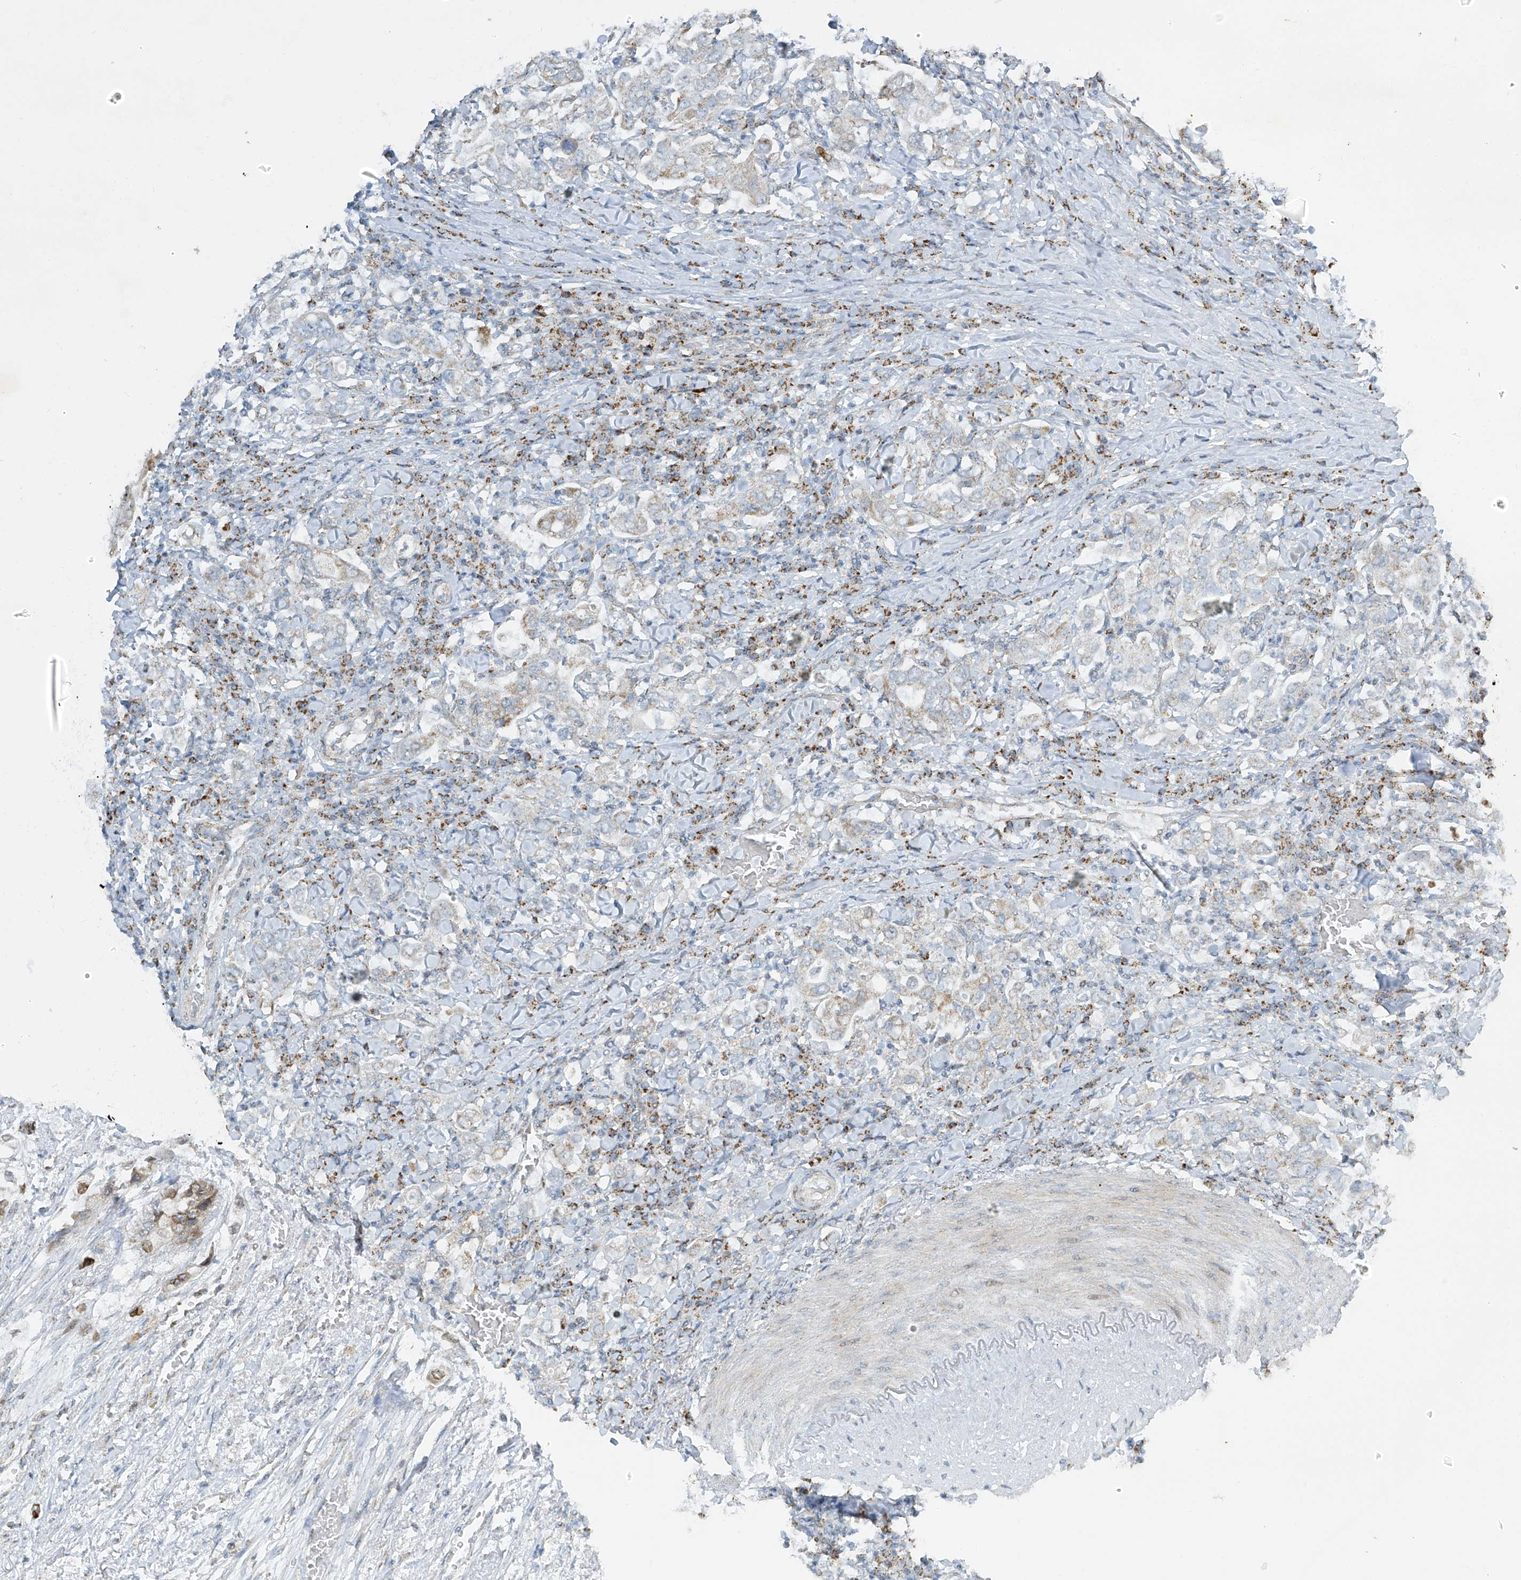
{"staining": {"intensity": "negative", "quantity": "none", "location": "none"}, "tissue": "stomach cancer", "cell_type": "Tumor cells", "image_type": "cancer", "snomed": [{"axis": "morphology", "description": "Adenocarcinoma, NOS"}, {"axis": "topography", "description": "Stomach, upper"}], "caption": "Tumor cells are negative for brown protein staining in stomach cancer. (DAB immunohistochemistry, high magnification).", "gene": "SMDT1", "patient": {"sex": "male", "age": 62}}